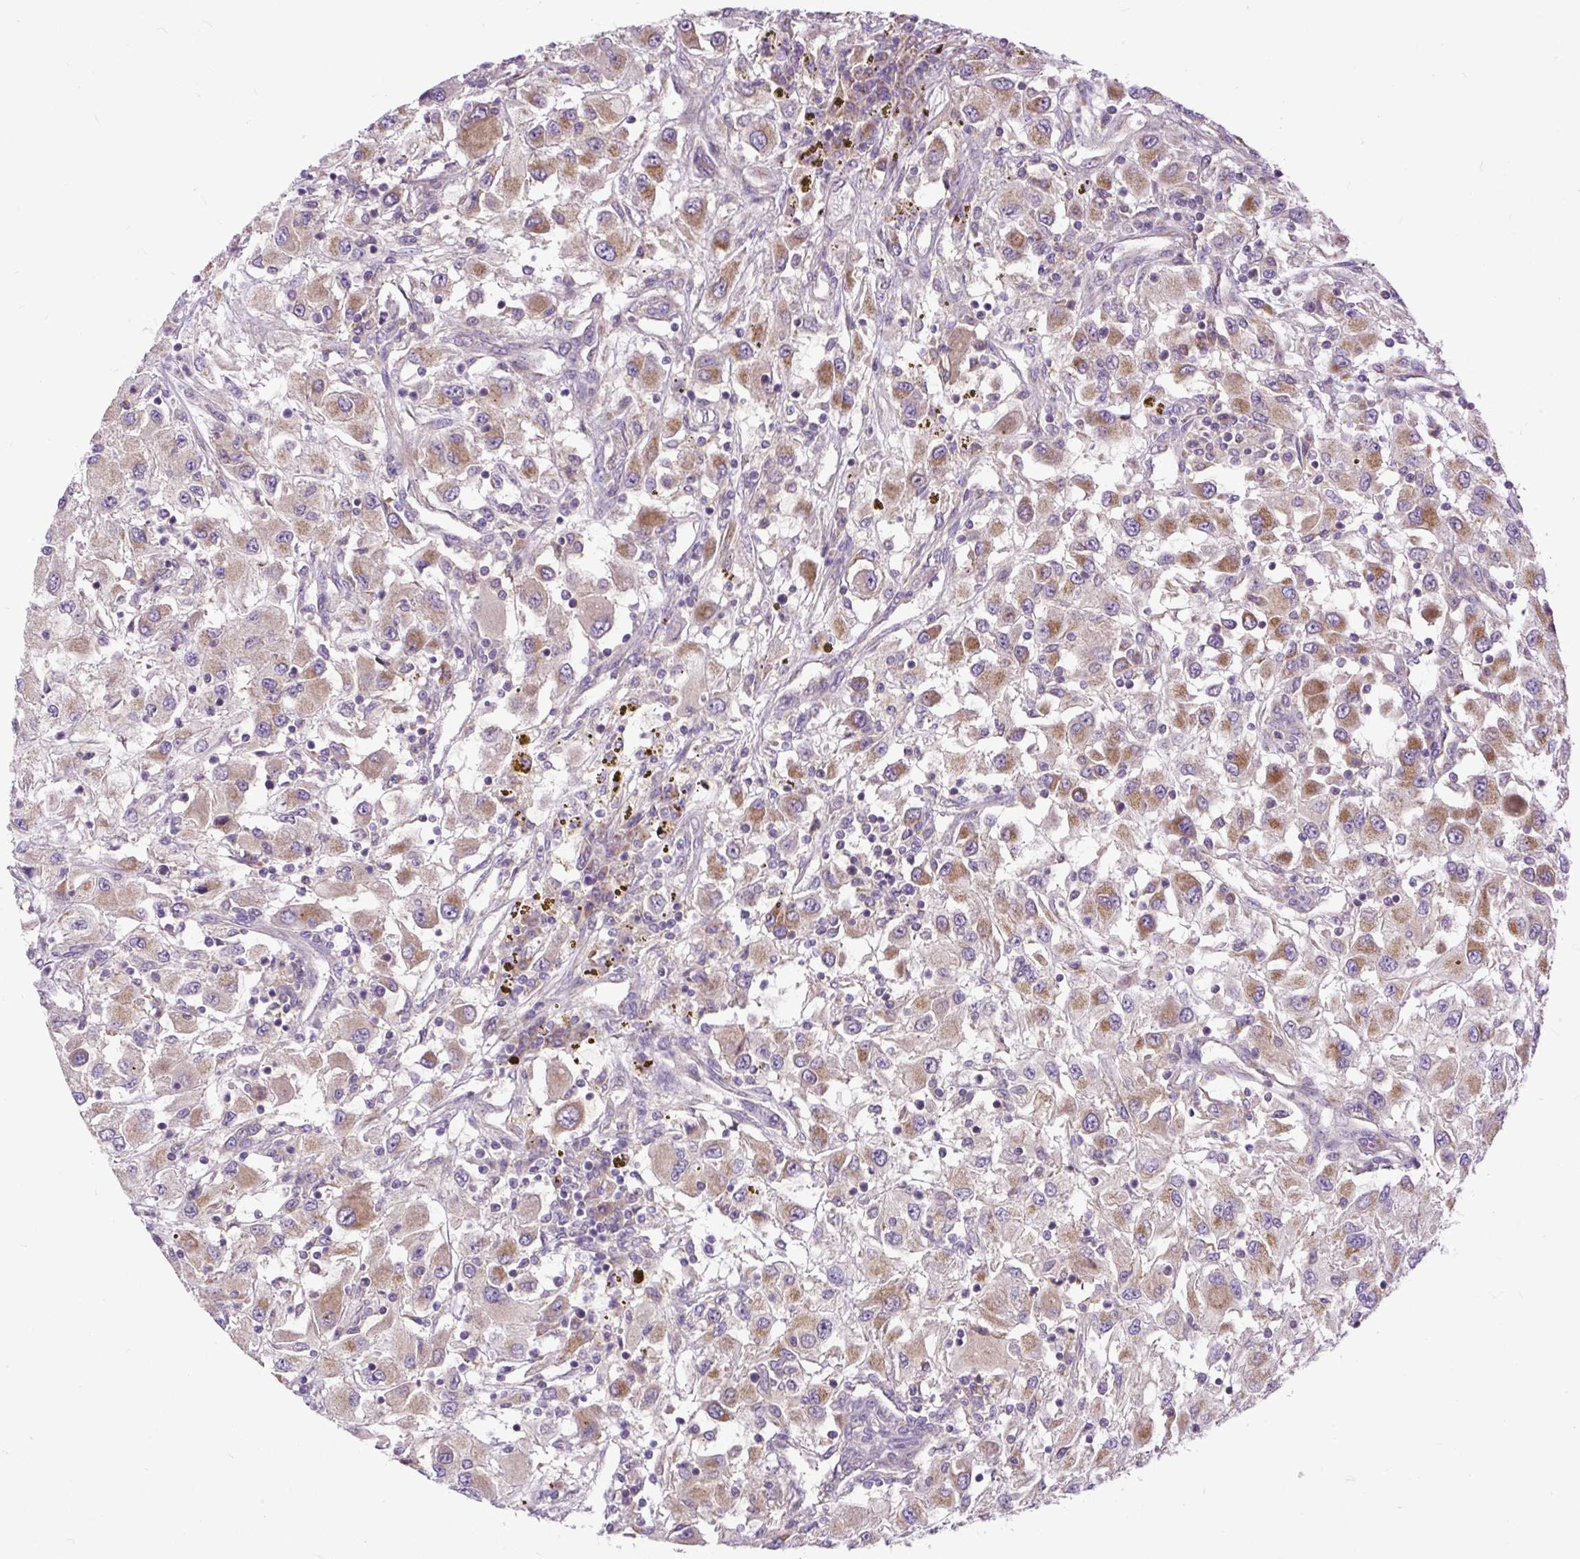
{"staining": {"intensity": "moderate", "quantity": ">75%", "location": "cytoplasmic/membranous"}, "tissue": "renal cancer", "cell_type": "Tumor cells", "image_type": "cancer", "snomed": [{"axis": "morphology", "description": "Adenocarcinoma, NOS"}, {"axis": "topography", "description": "Kidney"}], "caption": "Brown immunohistochemical staining in human renal adenocarcinoma displays moderate cytoplasmic/membranous positivity in approximately >75% of tumor cells. (Brightfield microscopy of DAB IHC at high magnification).", "gene": "TM2D3", "patient": {"sex": "female", "age": 67}}